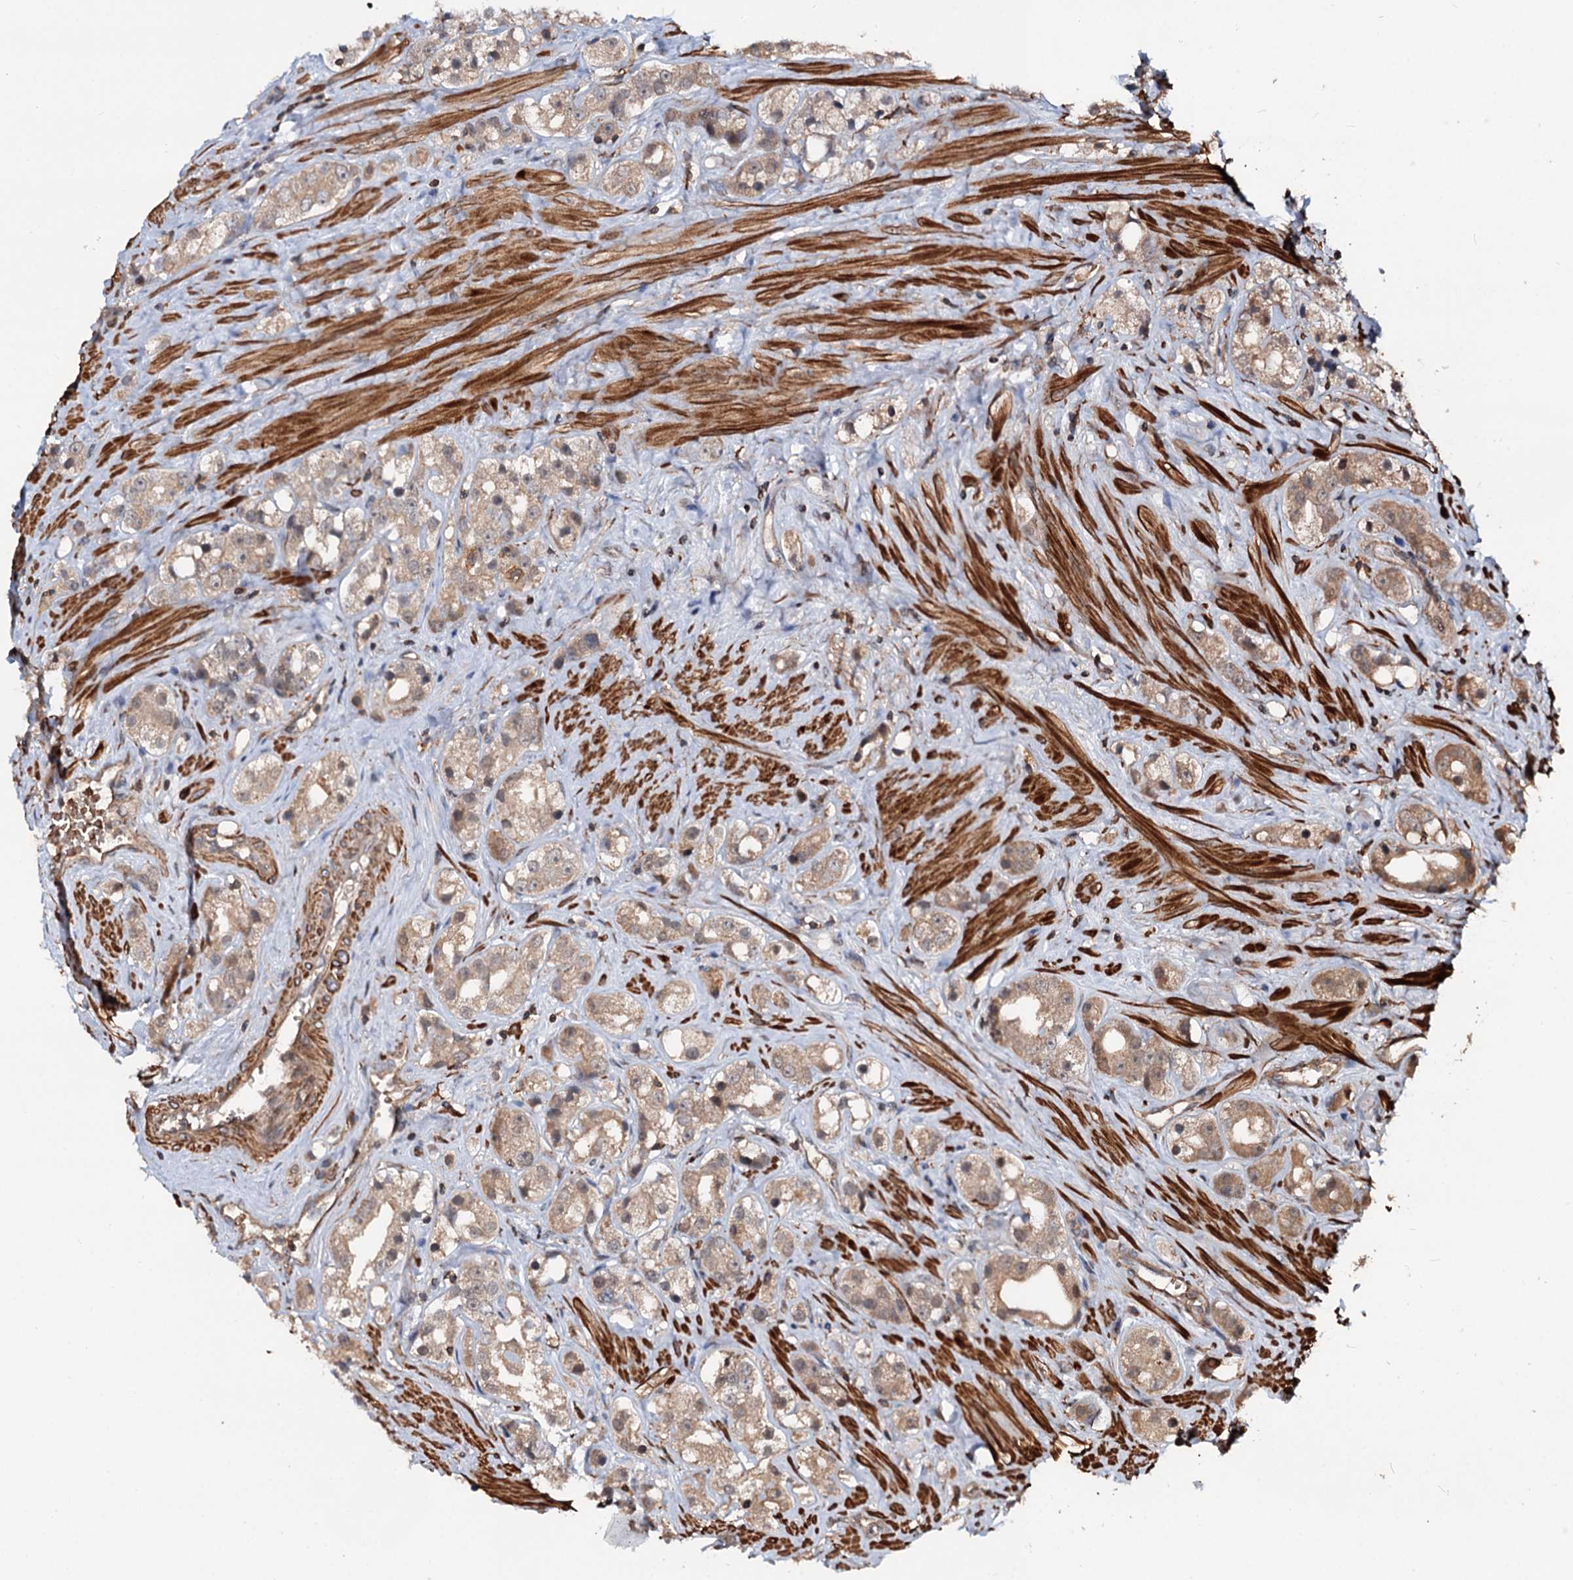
{"staining": {"intensity": "weak", "quantity": ">75%", "location": "cytoplasmic/membranous"}, "tissue": "prostate cancer", "cell_type": "Tumor cells", "image_type": "cancer", "snomed": [{"axis": "morphology", "description": "Adenocarcinoma, NOS"}, {"axis": "topography", "description": "Prostate"}], "caption": "DAB (3,3'-diaminobenzidine) immunohistochemical staining of adenocarcinoma (prostate) displays weak cytoplasmic/membranous protein positivity in approximately >75% of tumor cells.", "gene": "GRIP1", "patient": {"sex": "male", "age": 79}}